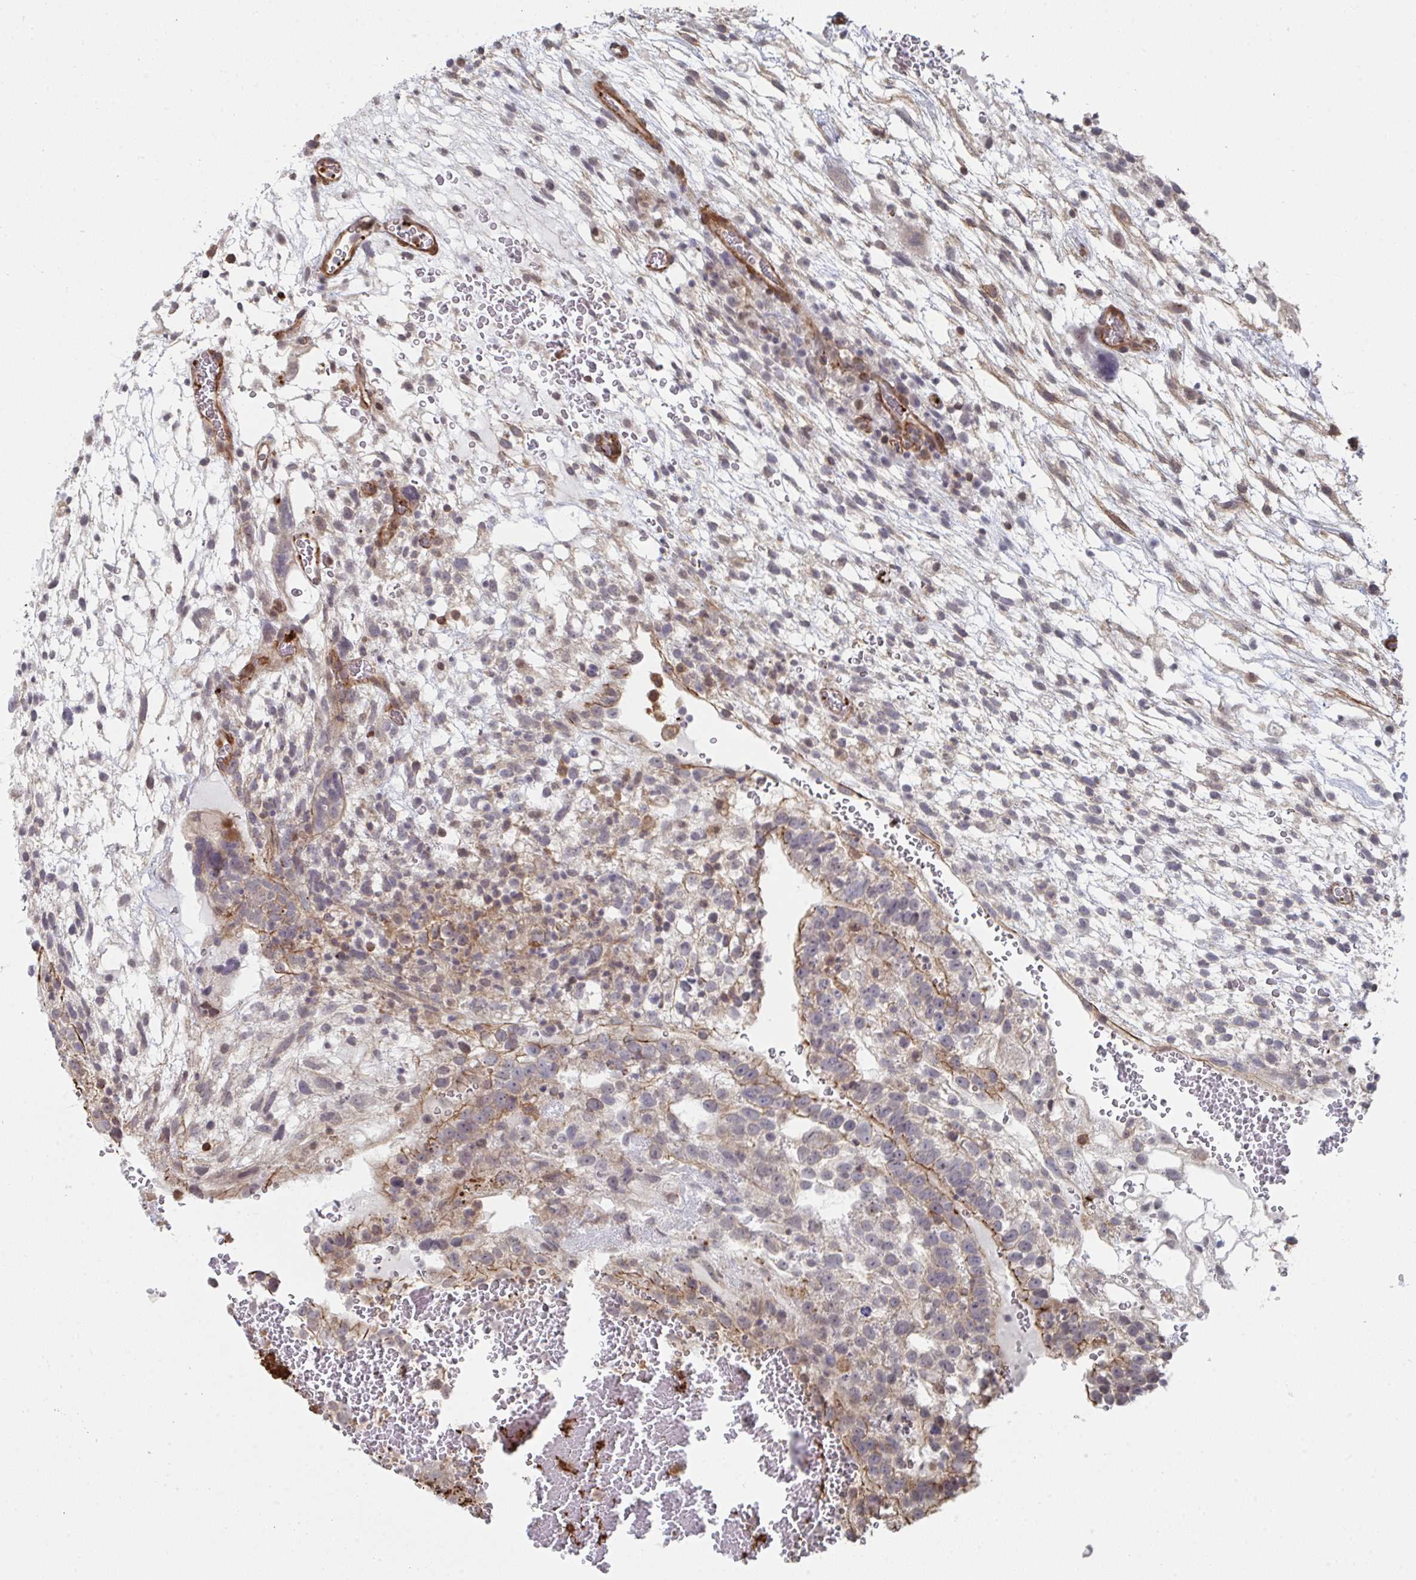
{"staining": {"intensity": "moderate", "quantity": "<25%", "location": "cytoplasmic/membranous"}, "tissue": "testis cancer", "cell_type": "Tumor cells", "image_type": "cancer", "snomed": [{"axis": "morphology", "description": "Normal tissue, NOS"}, {"axis": "morphology", "description": "Carcinoma, Embryonal, NOS"}, {"axis": "topography", "description": "Testis"}], "caption": "Testis cancer (embryonal carcinoma) stained with DAB immunohistochemistry displays low levels of moderate cytoplasmic/membranous expression in approximately <25% of tumor cells. (DAB = brown stain, brightfield microscopy at high magnification).", "gene": "NEURL4", "patient": {"sex": "male", "age": 32}}